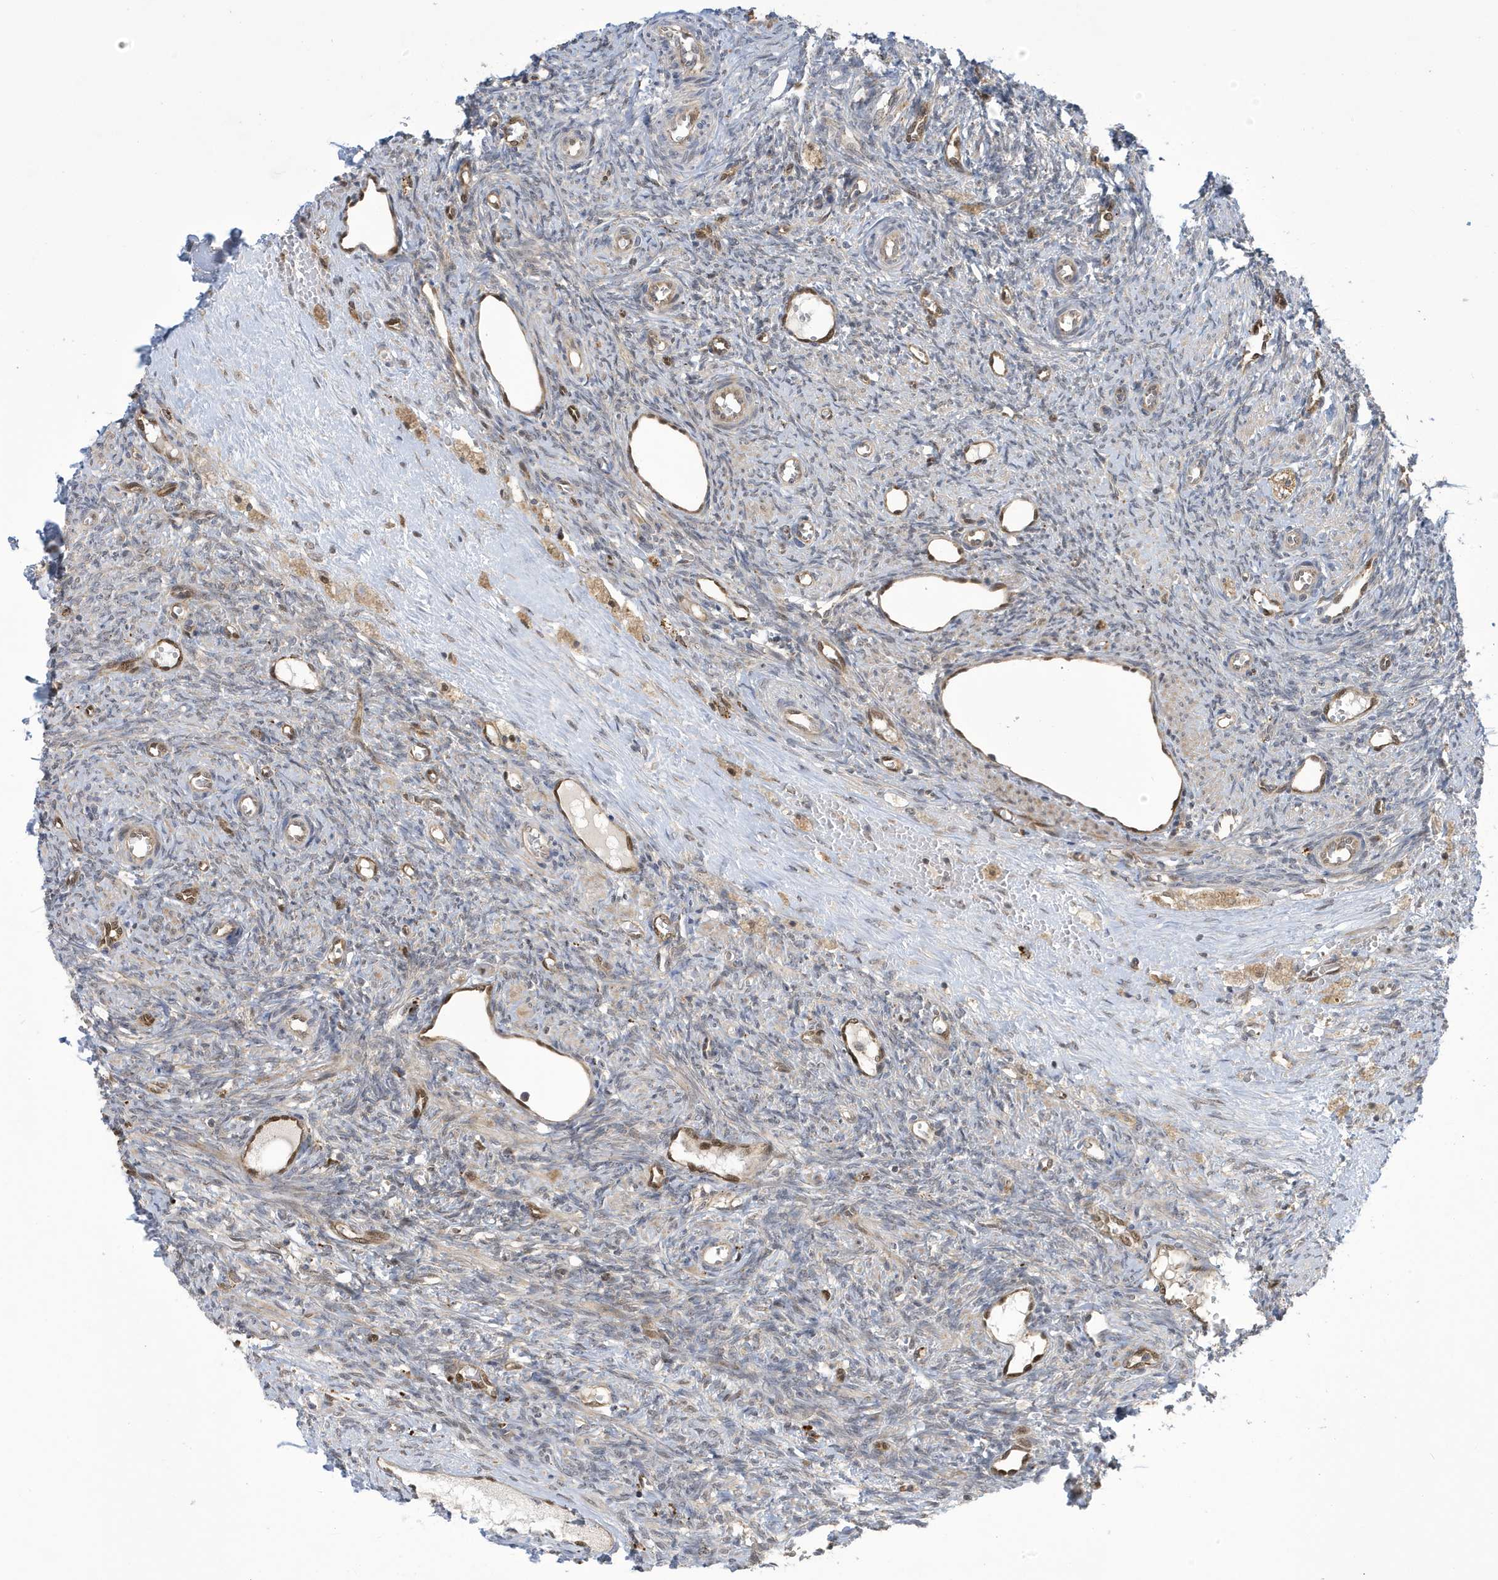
{"staining": {"intensity": "moderate", "quantity": ">75%", "location": "cytoplasmic/membranous"}, "tissue": "ovary", "cell_type": "Follicle cells", "image_type": "normal", "snomed": [{"axis": "morphology", "description": "Normal tissue, NOS"}, {"axis": "topography", "description": "Ovary"}], "caption": "Immunohistochemistry micrograph of normal ovary: human ovary stained using immunohistochemistry (IHC) demonstrates medium levels of moderate protein expression localized specifically in the cytoplasmic/membranous of follicle cells, appearing as a cytoplasmic/membranous brown color.", "gene": "NCOA7", "patient": {"sex": "female", "age": 41}}